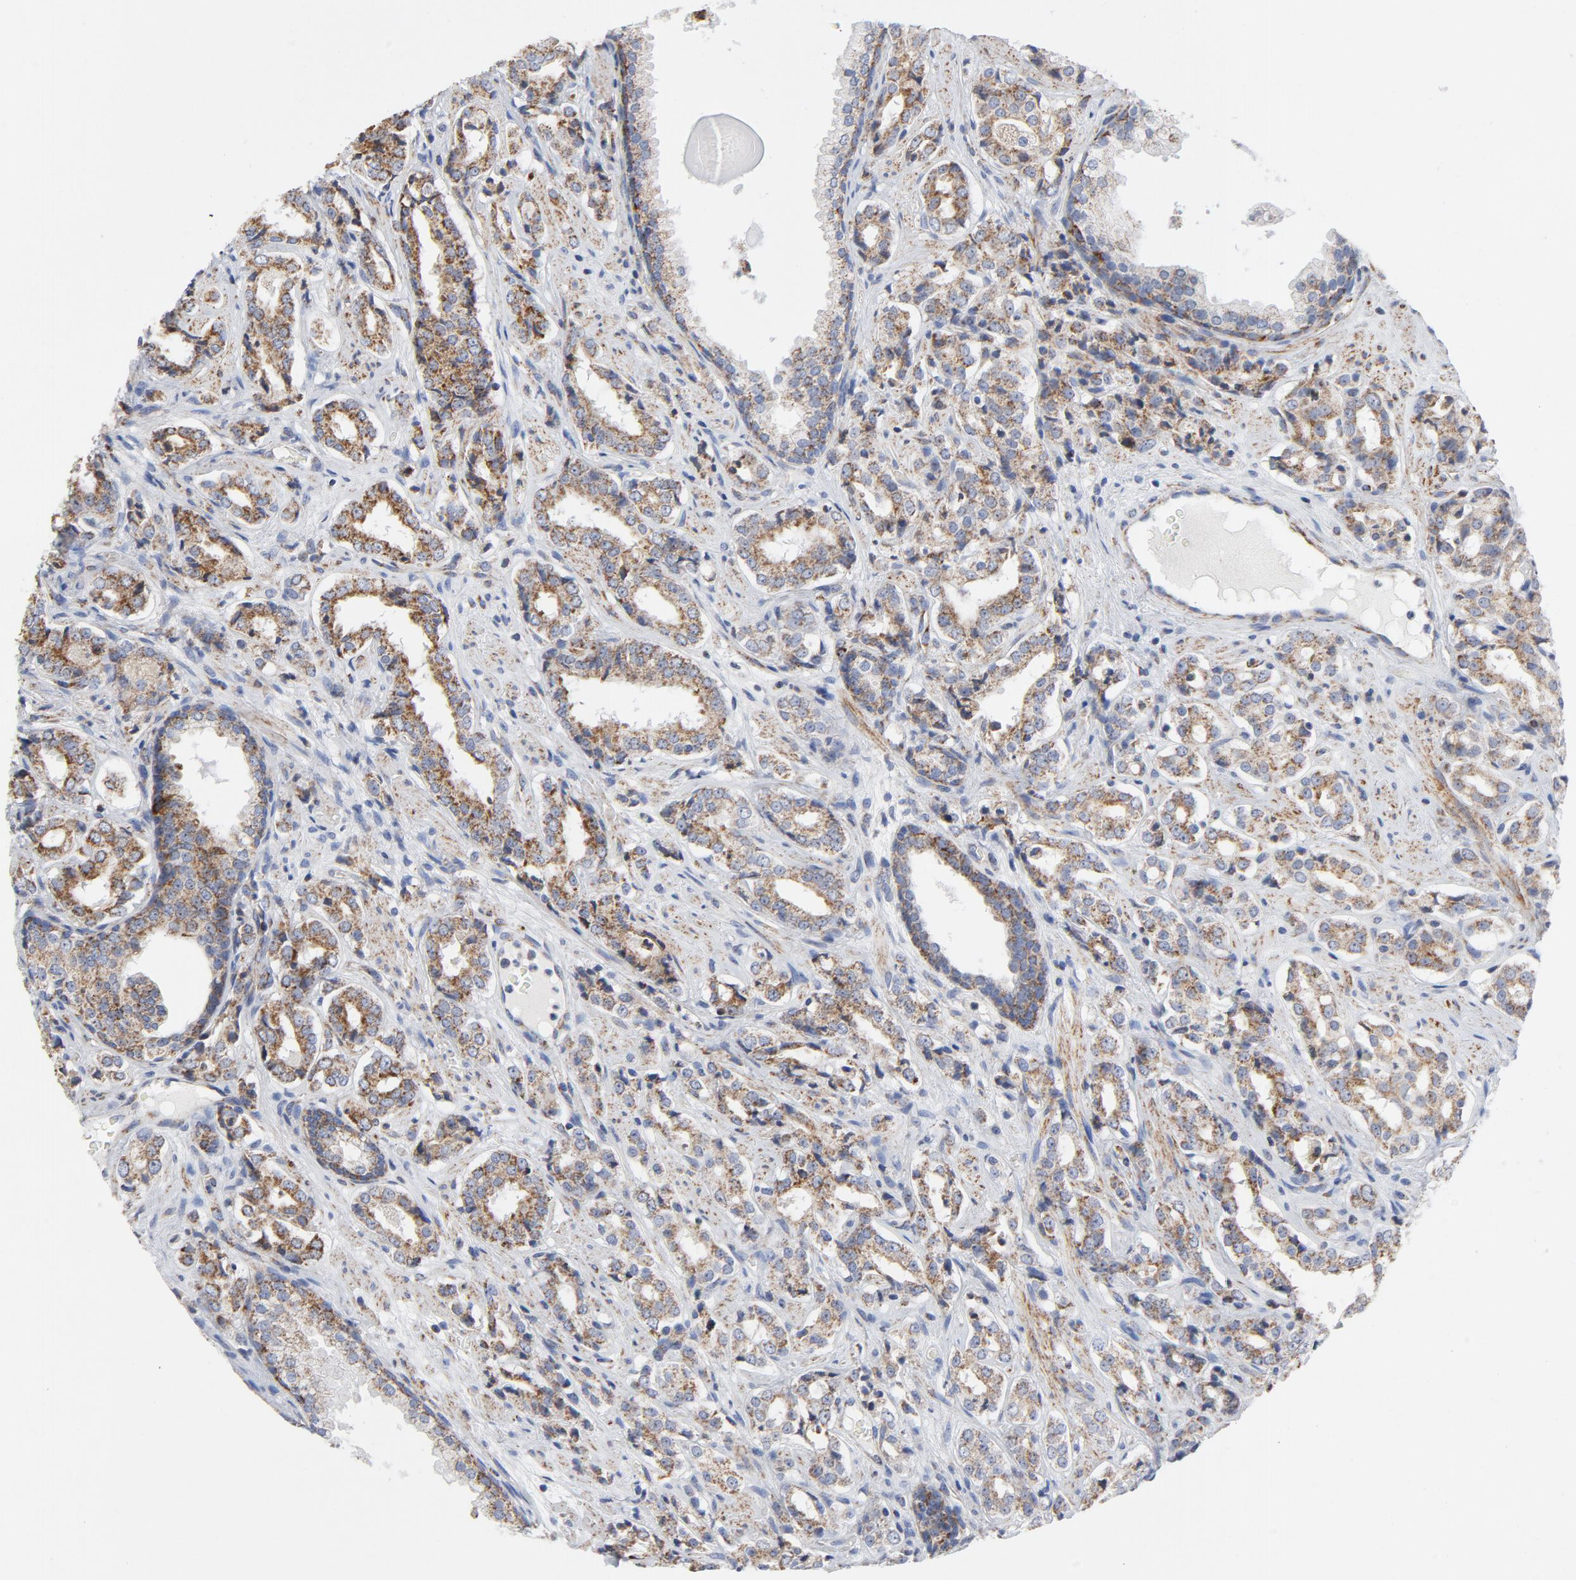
{"staining": {"intensity": "moderate", "quantity": ">75%", "location": "cytoplasmic/membranous"}, "tissue": "prostate cancer", "cell_type": "Tumor cells", "image_type": "cancer", "snomed": [{"axis": "morphology", "description": "Adenocarcinoma, Medium grade"}, {"axis": "topography", "description": "Prostate"}], "caption": "Protein expression by immunohistochemistry (IHC) reveals moderate cytoplasmic/membranous positivity in approximately >75% of tumor cells in prostate cancer.", "gene": "CYCS", "patient": {"sex": "male", "age": 60}}